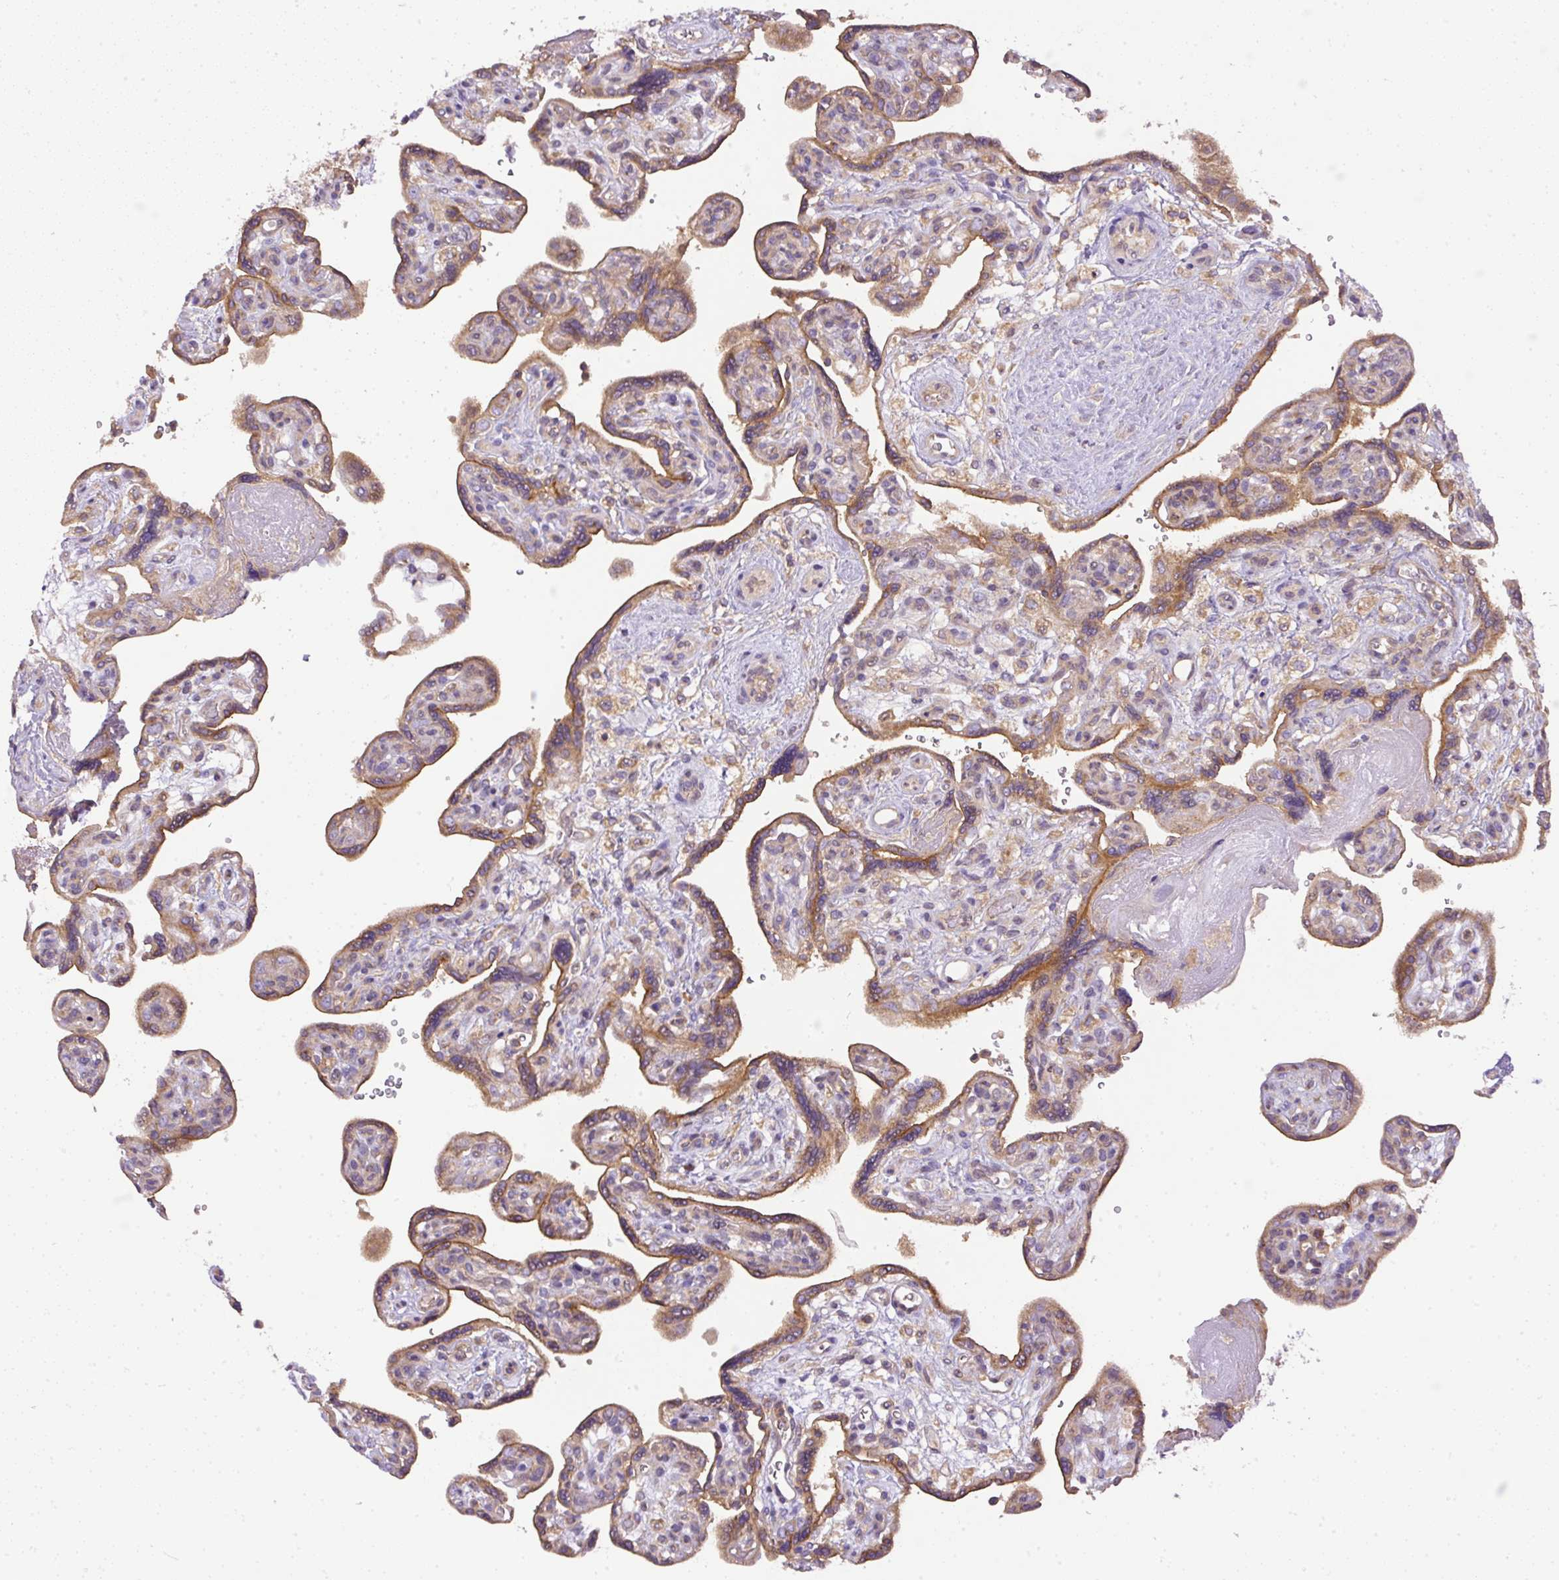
{"staining": {"intensity": "moderate", "quantity": ">75%", "location": "cytoplasmic/membranous"}, "tissue": "placenta", "cell_type": "Trophoblastic cells", "image_type": "normal", "snomed": [{"axis": "morphology", "description": "Normal tissue, NOS"}, {"axis": "topography", "description": "Placenta"}], "caption": "Placenta was stained to show a protein in brown. There is medium levels of moderate cytoplasmic/membranous positivity in approximately >75% of trophoblastic cells. (Brightfield microscopy of DAB IHC at high magnification).", "gene": "DAPK1", "patient": {"sex": "female", "age": 39}}